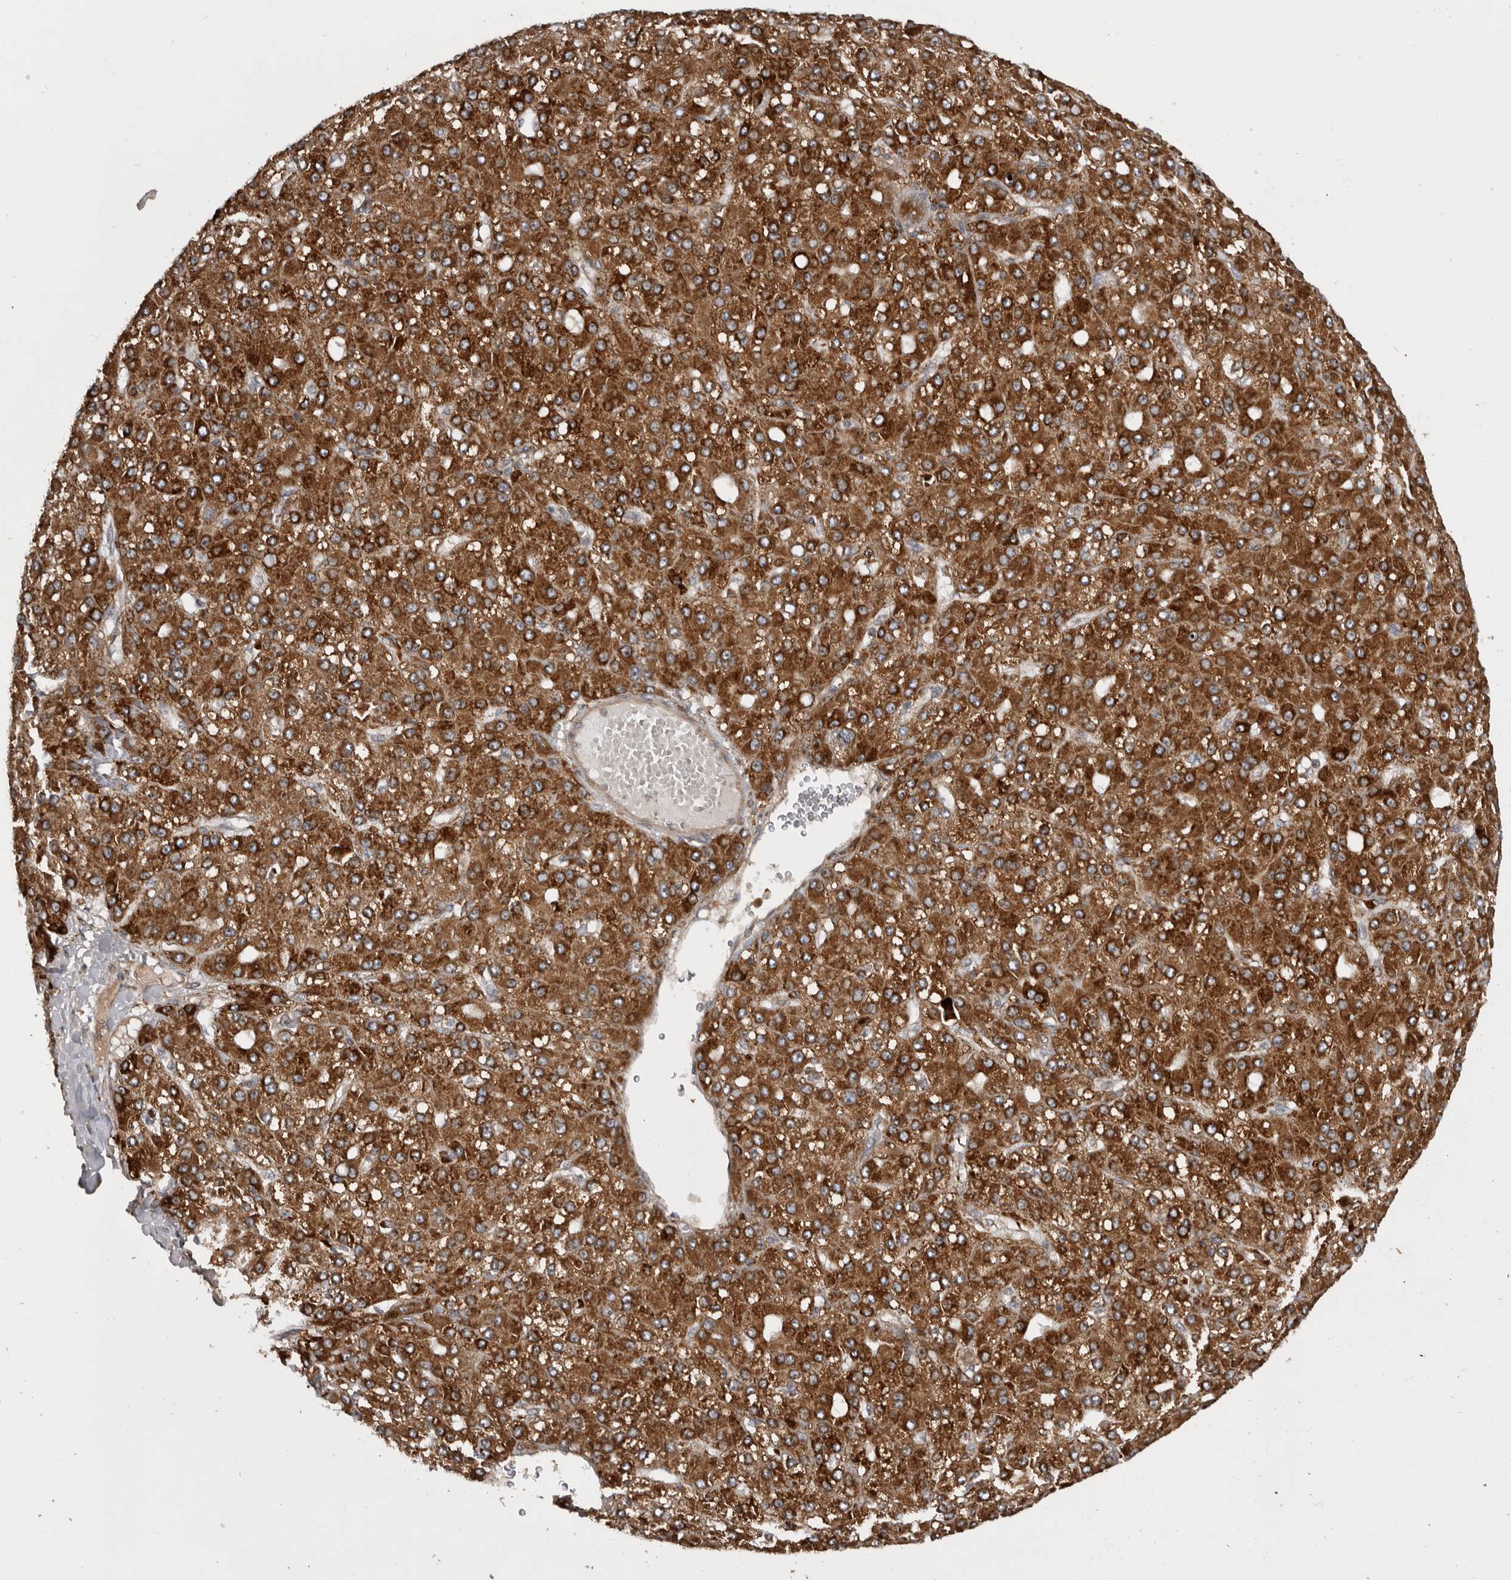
{"staining": {"intensity": "strong", "quantity": ">75%", "location": "cytoplasmic/membranous"}, "tissue": "liver cancer", "cell_type": "Tumor cells", "image_type": "cancer", "snomed": [{"axis": "morphology", "description": "Carcinoma, Hepatocellular, NOS"}, {"axis": "topography", "description": "Liver"}], "caption": "Protein expression analysis of liver cancer (hepatocellular carcinoma) shows strong cytoplasmic/membranous positivity in about >75% of tumor cells. (Stains: DAB (3,3'-diaminobenzidine) in brown, nuclei in blue, Microscopy: brightfield microscopy at high magnification).", "gene": "RAB3GAP2", "patient": {"sex": "male", "age": 67}}